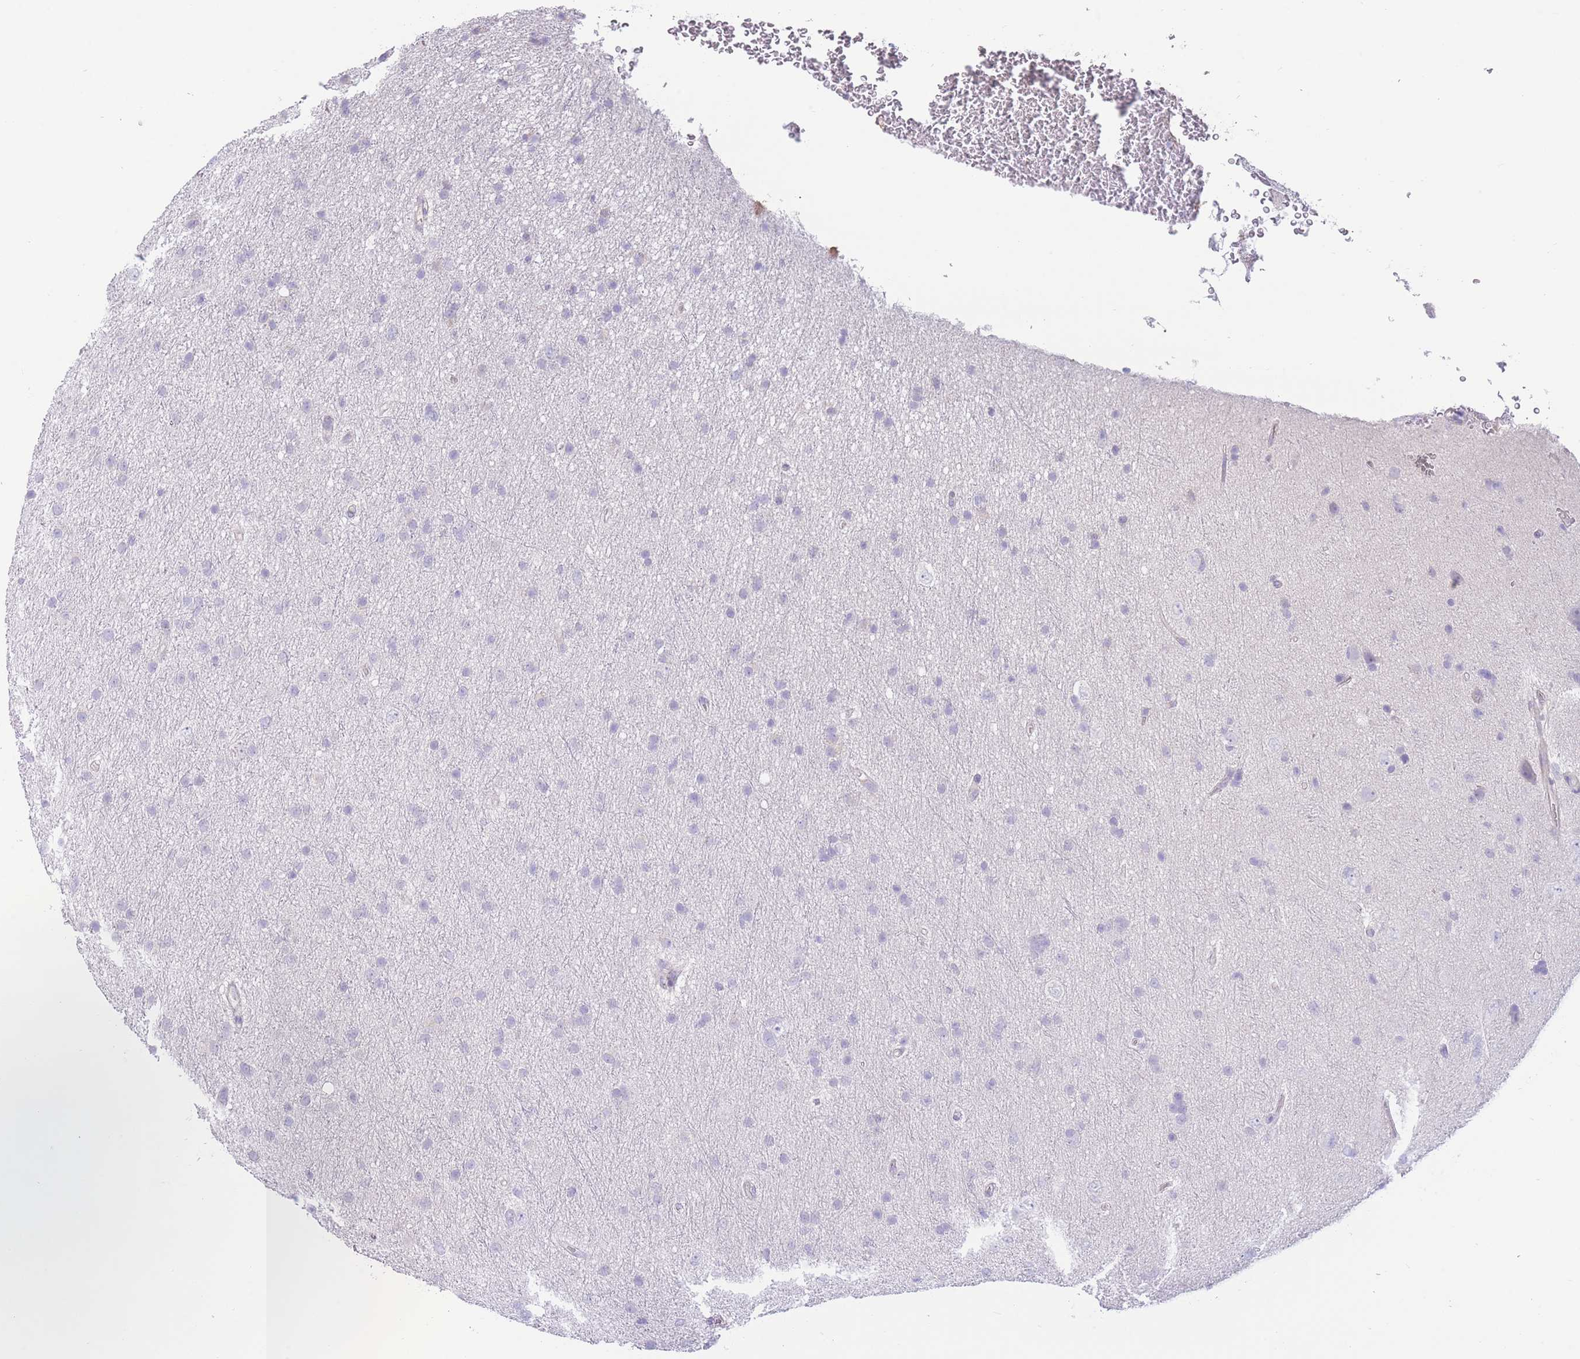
{"staining": {"intensity": "negative", "quantity": "none", "location": "none"}, "tissue": "glioma", "cell_type": "Tumor cells", "image_type": "cancer", "snomed": [{"axis": "morphology", "description": "Glioma, malignant, Low grade"}, {"axis": "topography", "description": "Cerebral cortex"}], "caption": "Glioma was stained to show a protein in brown. There is no significant expression in tumor cells.", "gene": "BHLHA15", "patient": {"sex": "female", "age": 39}}